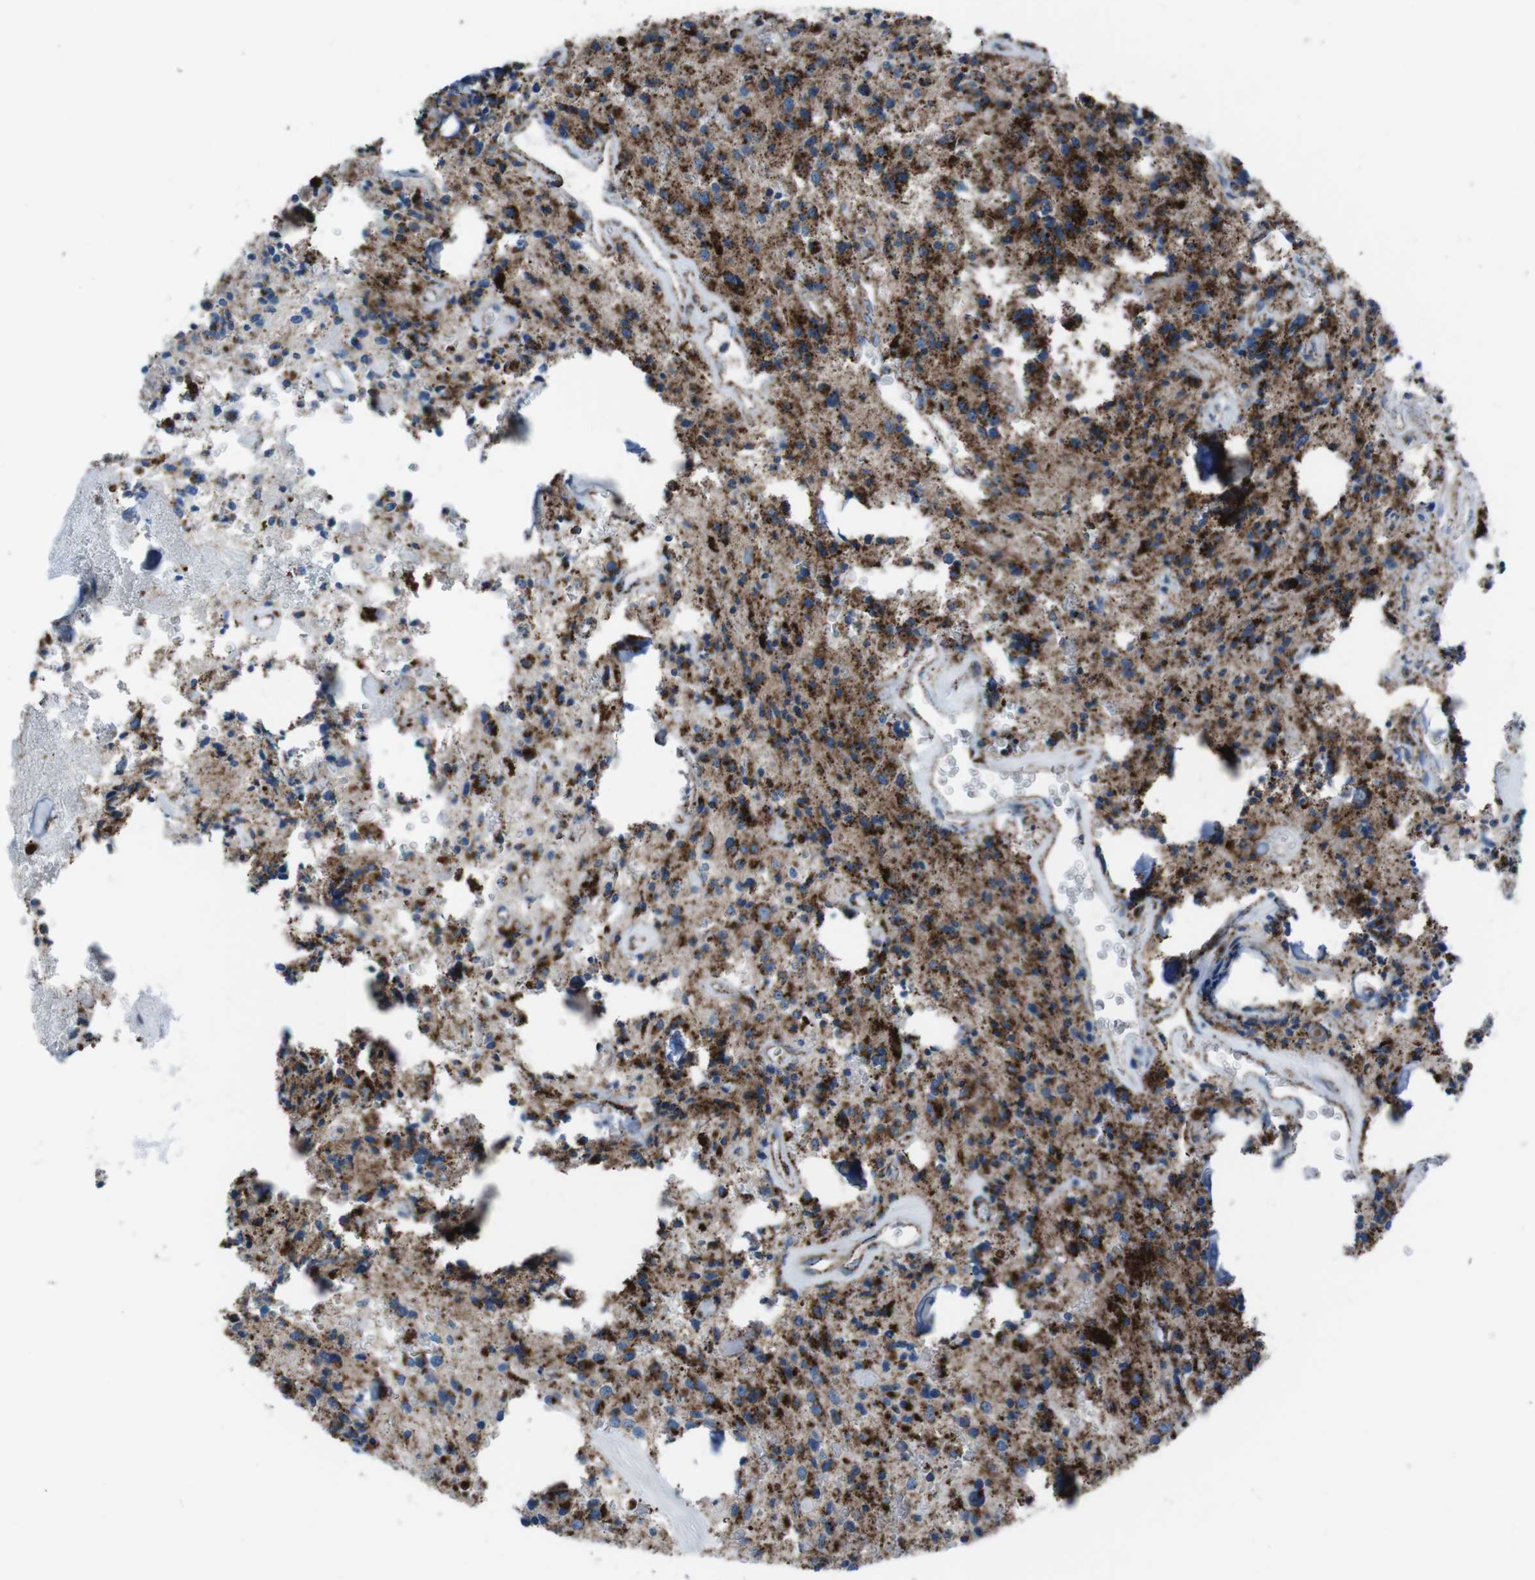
{"staining": {"intensity": "strong", "quantity": ">75%", "location": "cytoplasmic/membranous"}, "tissue": "glioma", "cell_type": "Tumor cells", "image_type": "cancer", "snomed": [{"axis": "morphology", "description": "Glioma, malignant, Low grade"}, {"axis": "topography", "description": "Brain"}], "caption": "High-magnification brightfield microscopy of malignant glioma (low-grade) stained with DAB (brown) and counterstained with hematoxylin (blue). tumor cells exhibit strong cytoplasmic/membranous positivity is identified in about>75% of cells. The staining was performed using DAB, with brown indicating positive protein expression. Nuclei are stained blue with hematoxylin.", "gene": "SCARB2", "patient": {"sex": "male", "age": 58}}